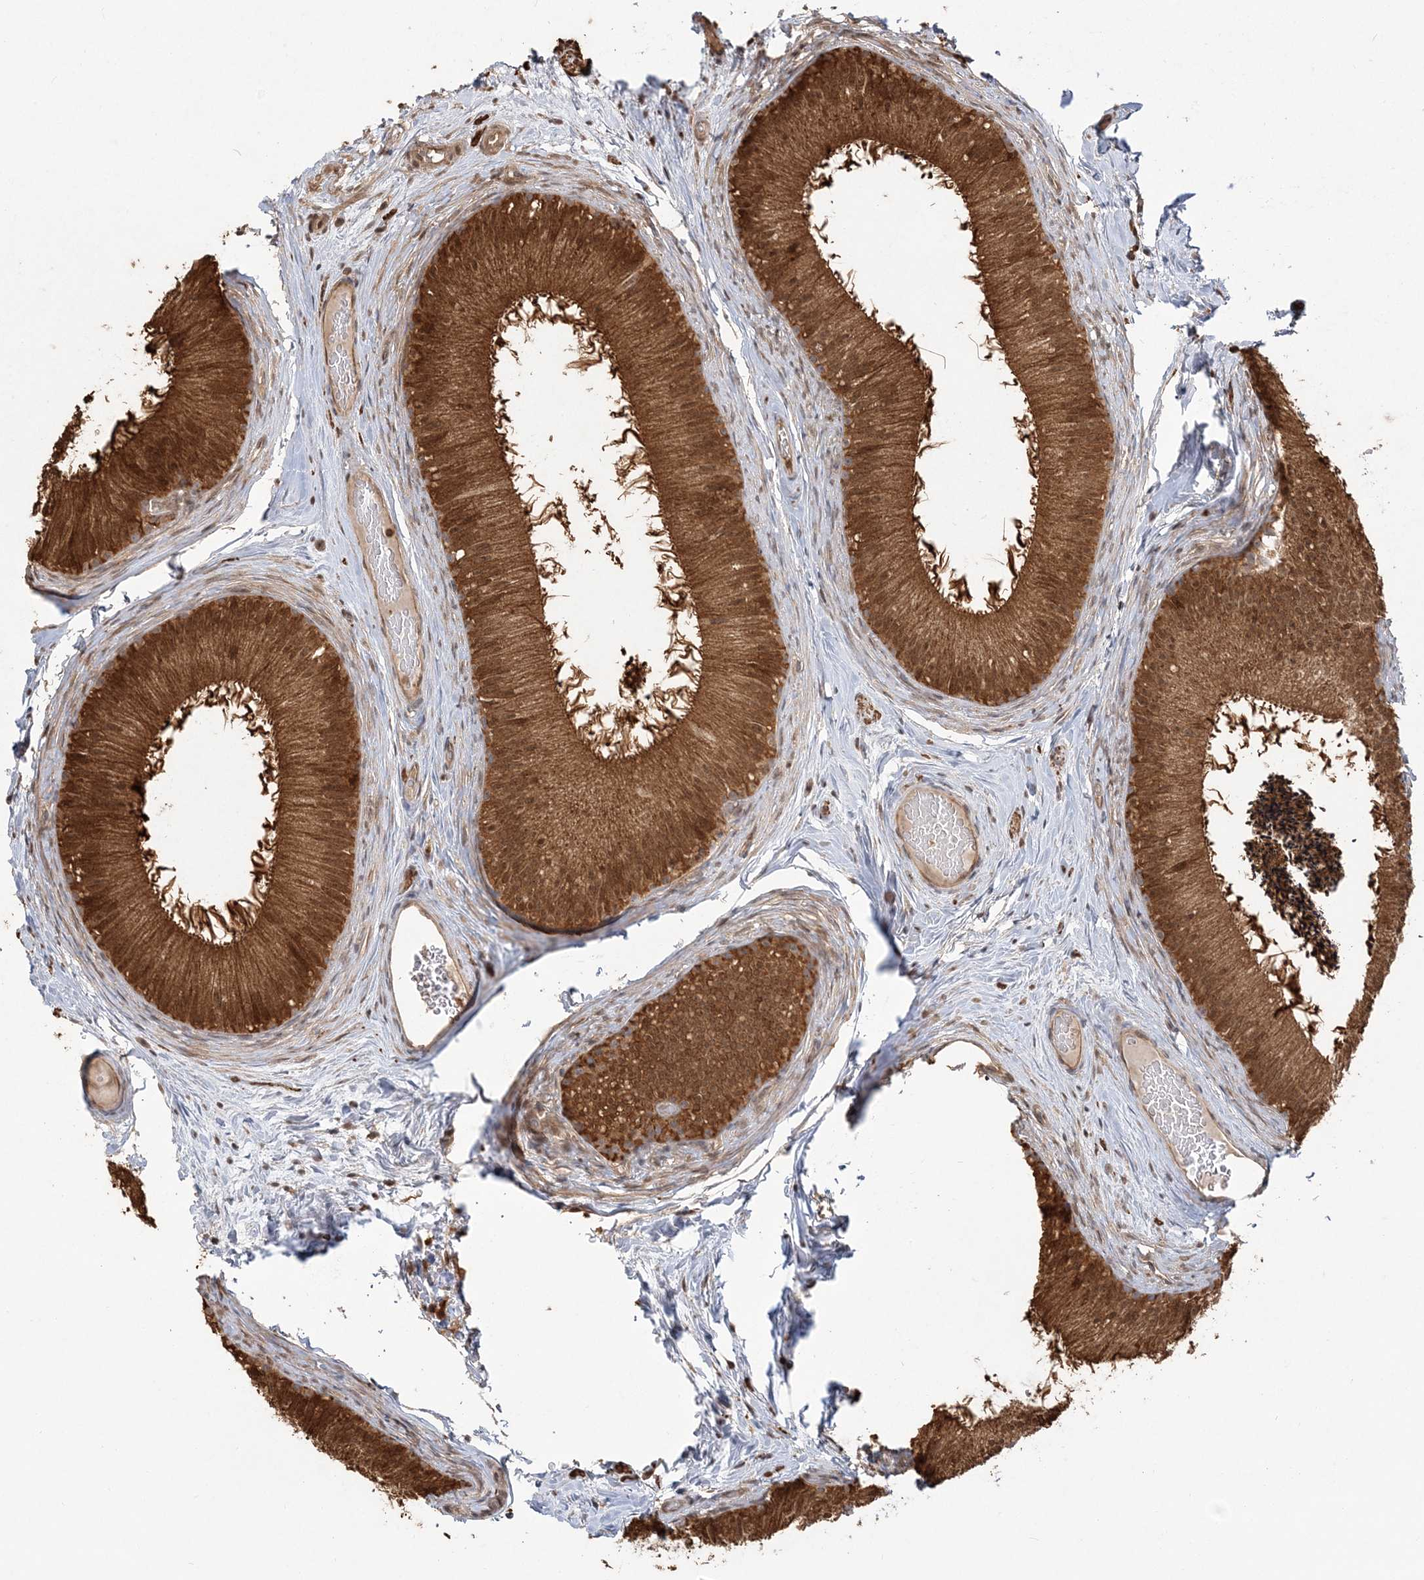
{"staining": {"intensity": "strong", "quantity": ">75%", "location": "cytoplasmic/membranous,nuclear"}, "tissue": "epididymis", "cell_type": "Glandular cells", "image_type": "normal", "snomed": [{"axis": "morphology", "description": "Normal tissue, NOS"}, {"axis": "topography", "description": "Epididymis"}], "caption": "Immunohistochemical staining of normal human epididymis displays >75% levels of strong cytoplasmic/membranous,nuclear protein expression in about >75% of glandular cells. The staining was performed using DAB, with brown indicating positive protein expression. Nuclei are stained blue with hematoxylin.", "gene": "CAB39", "patient": {"sex": "male", "age": 50}}